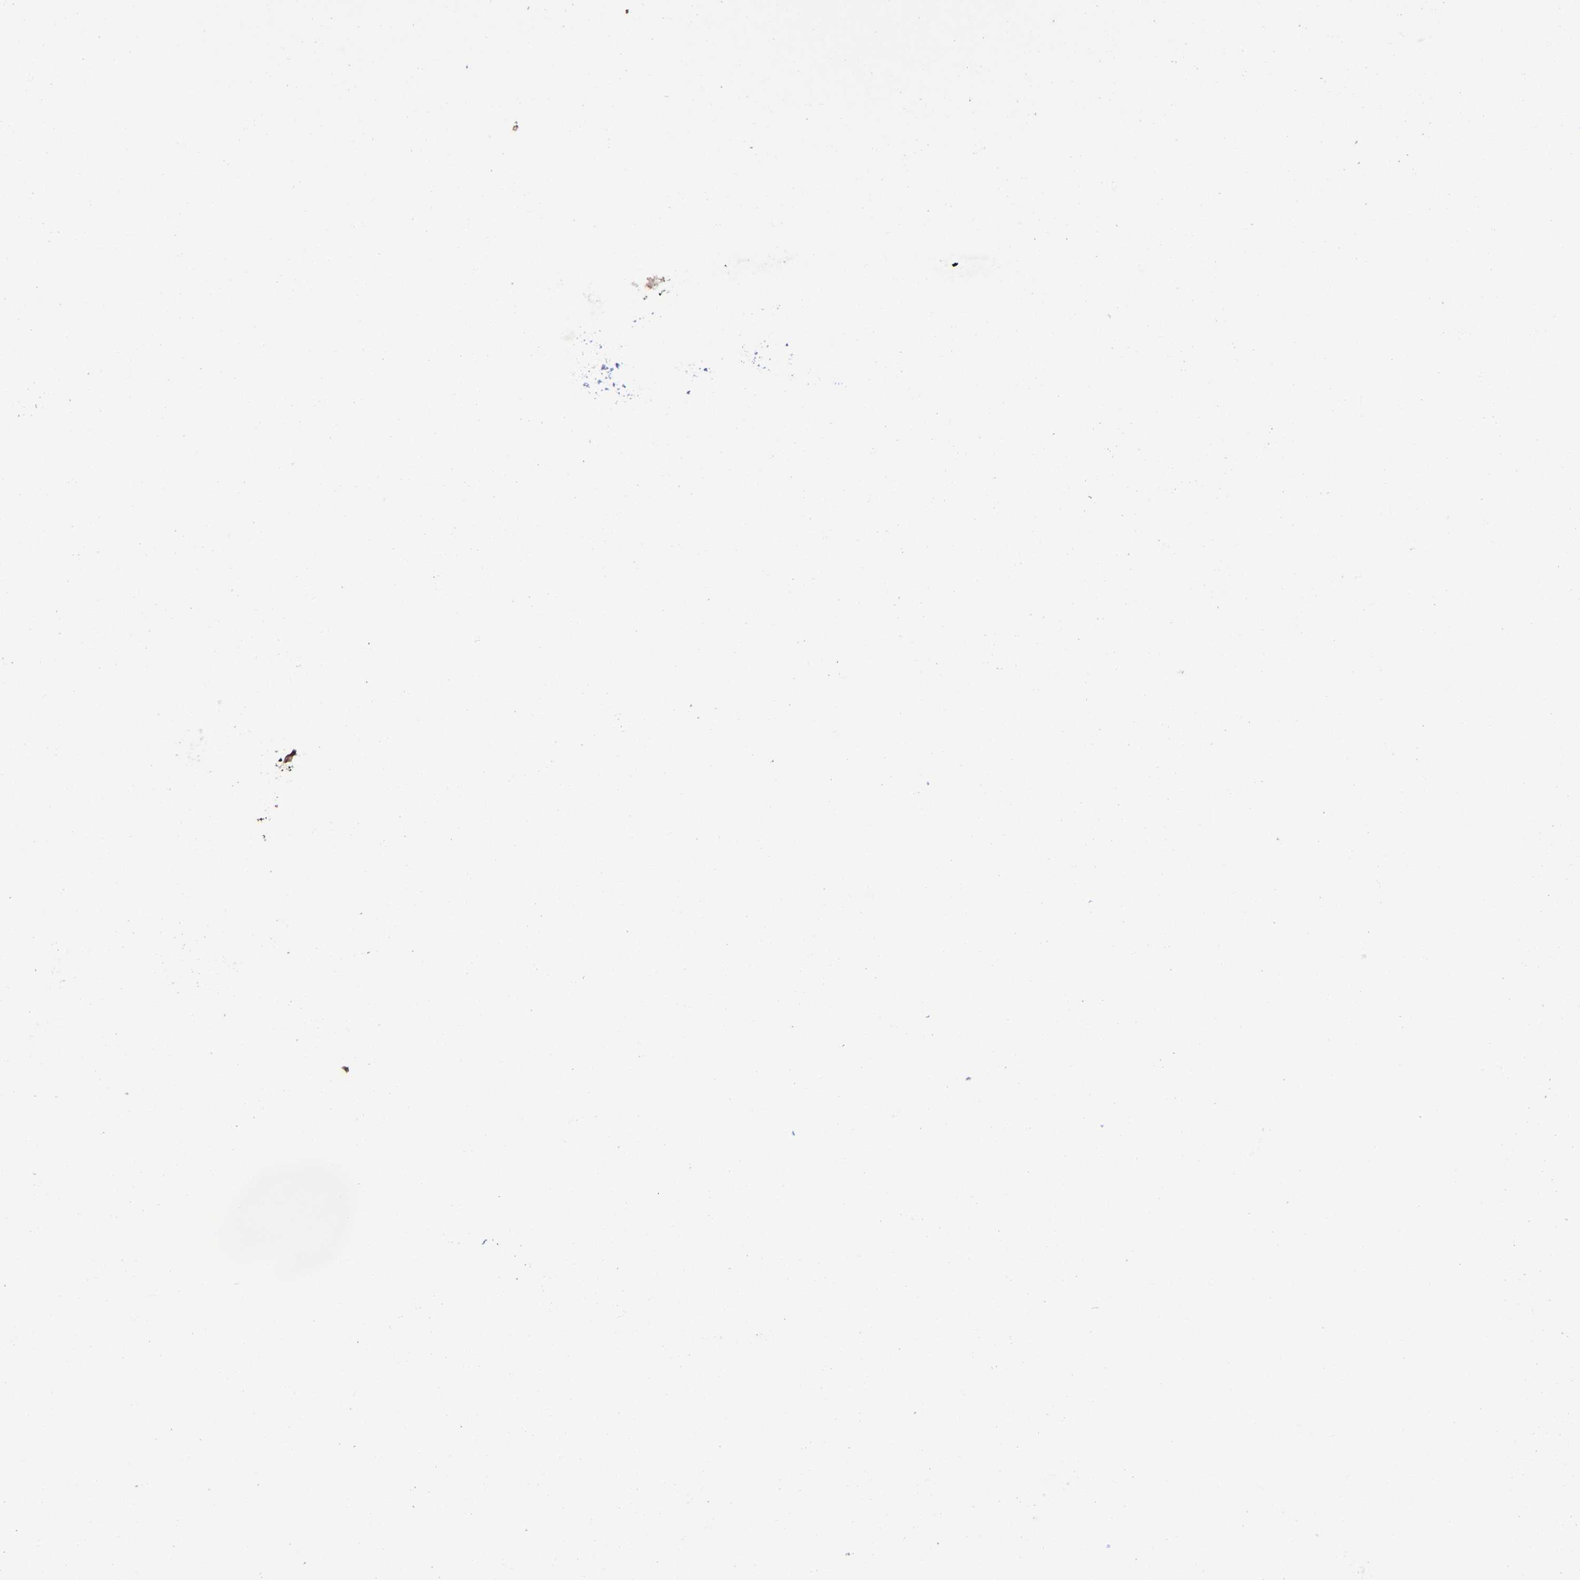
{"staining": {"intensity": "strong", "quantity": ">75%", "location": "cytoplasmic/membranous"}, "tissue": "colorectal cancer", "cell_type": "Tumor cells", "image_type": "cancer", "snomed": [{"axis": "morphology", "description": "Adenocarcinoma, NOS"}, {"axis": "topography", "description": "Rectum"}], "caption": "The micrograph demonstrates a brown stain indicating the presence of a protein in the cytoplasmic/membranous of tumor cells in colorectal cancer (adenocarcinoma). (IHC, brightfield microscopy, high magnification).", "gene": "LAMTOR2", "patient": {"sex": "female", "age": 66}}